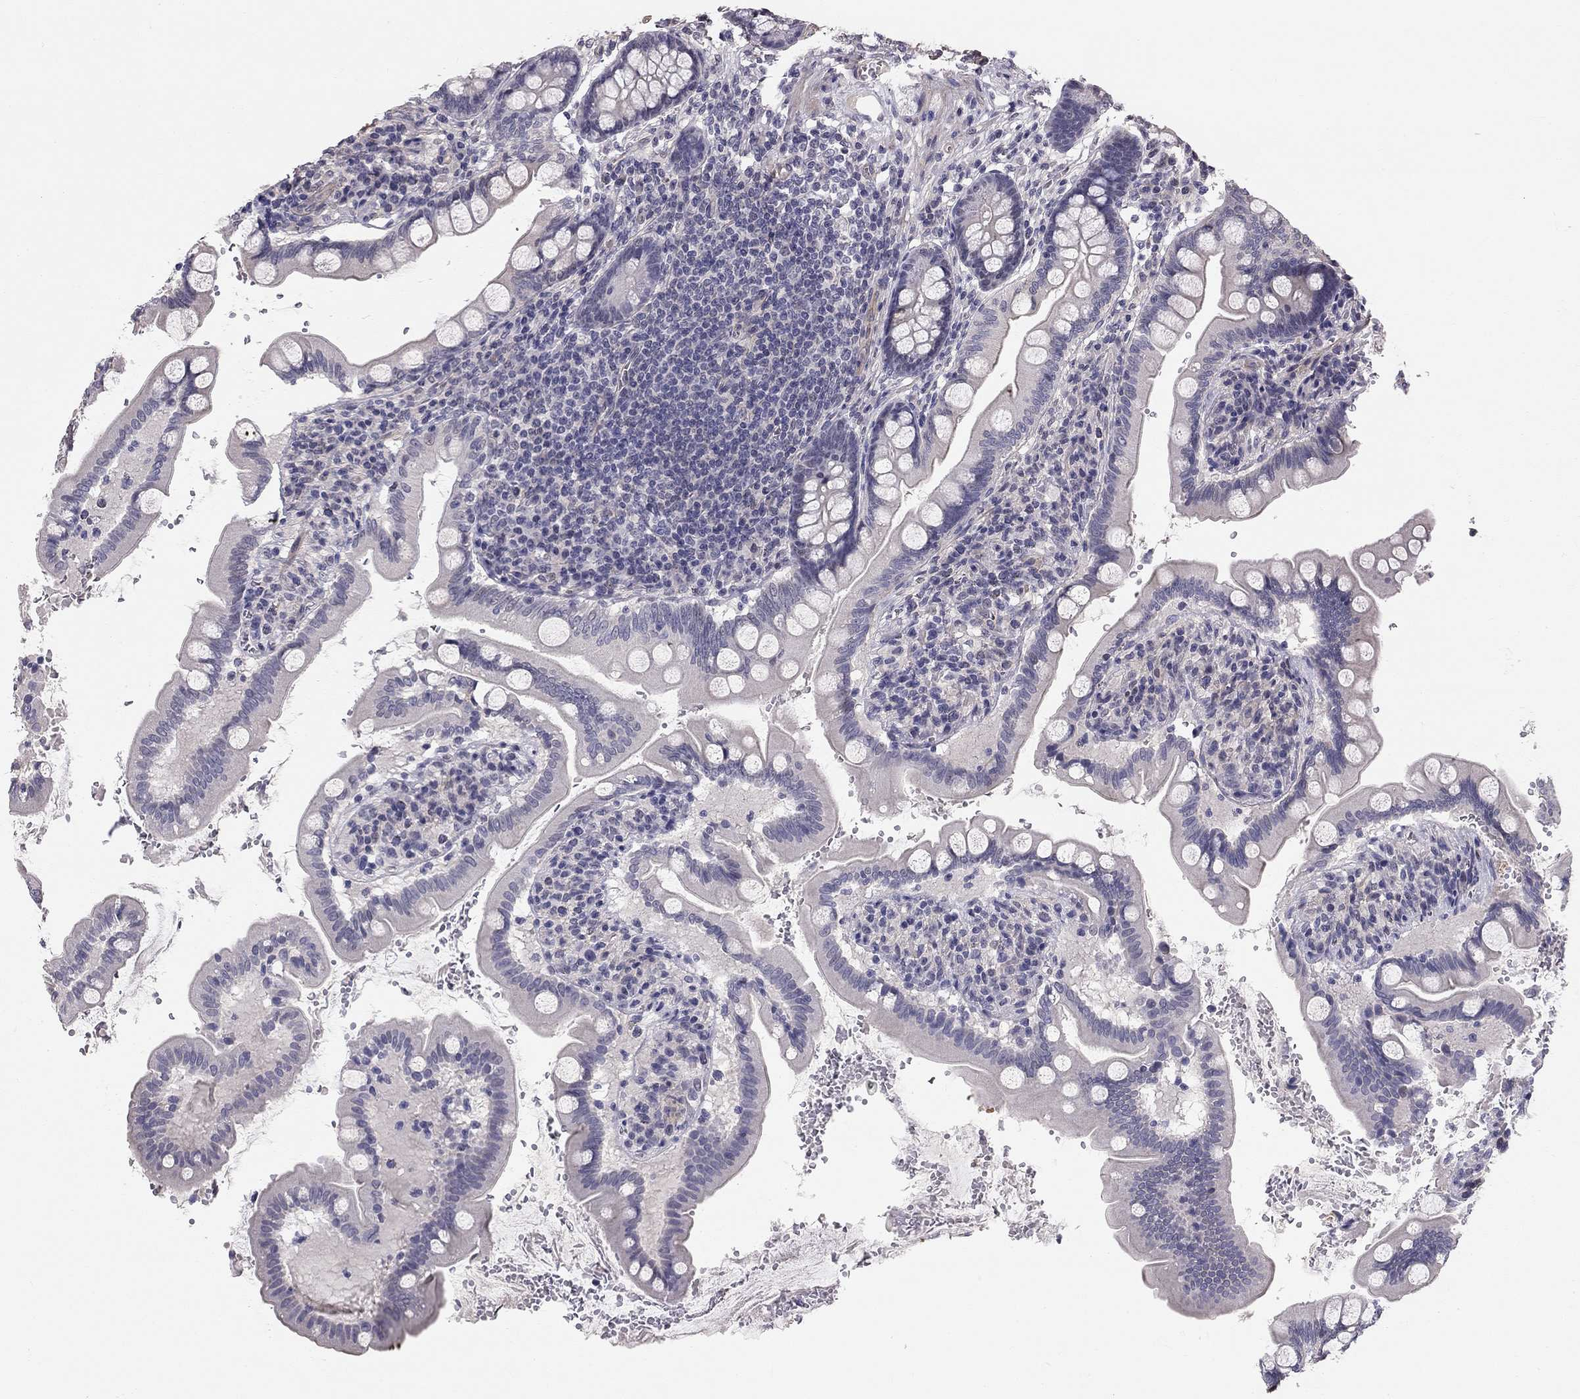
{"staining": {"intensity": "negative", "quantity": "none", "location": "none"}, "tissue": "small intestine", "cell_type": "Glandular cells", "image_type": "normal", "snomed": [{"axis": "morphology", "description": "Normal tissue, NOS"}, {"axis": "topography", "description": "Small intestine"}], "caption": "IHC micrograph of benign human small intestine stained for a protein (brown), which demonstrates no positivity in glandular cells. (DAB immunohistochemistry (IHC) visualized using brightfield microscopy, high magnification).", "gene": "GJB4", "patient": {"sex": "female", "age": 56}}